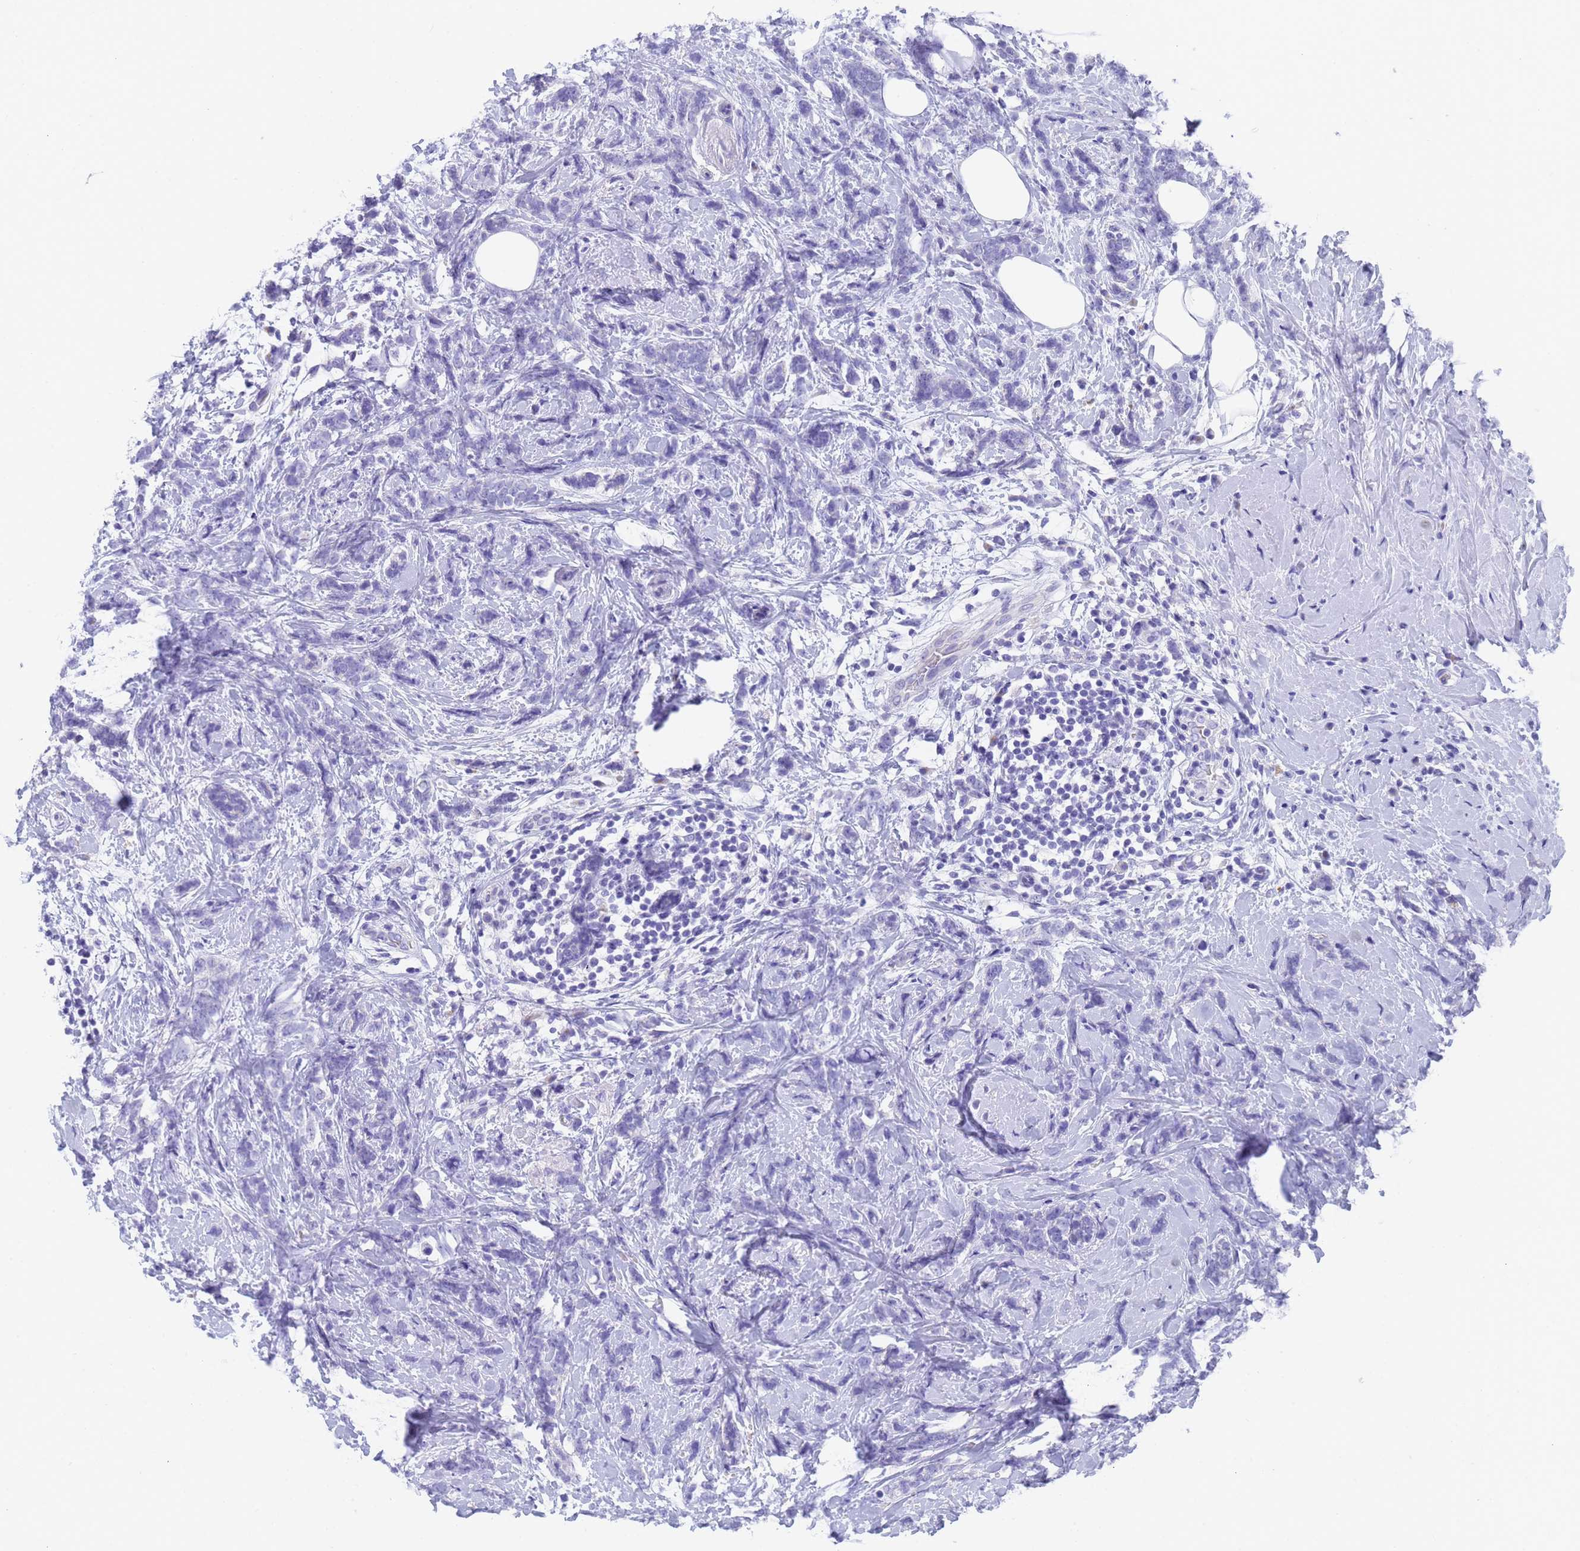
{"staining": {"intensity": "negative", "quantity": "none", "location": "none"}, "tissue": "breast cancer", "cell_type": "Tumor cells", "image_type": "cancer", "snomed": [{"axis": "morphology", "description": "Lobular carcinoma"}, {"axis": "topography", "description": "Breast"}], "caption": "Photomicrograph shows no significant protein staining in tumor cells of breast cancer (lobular carcinoma).", "gene": "STATH", "patient": {"sex": "female", "age": 58}}